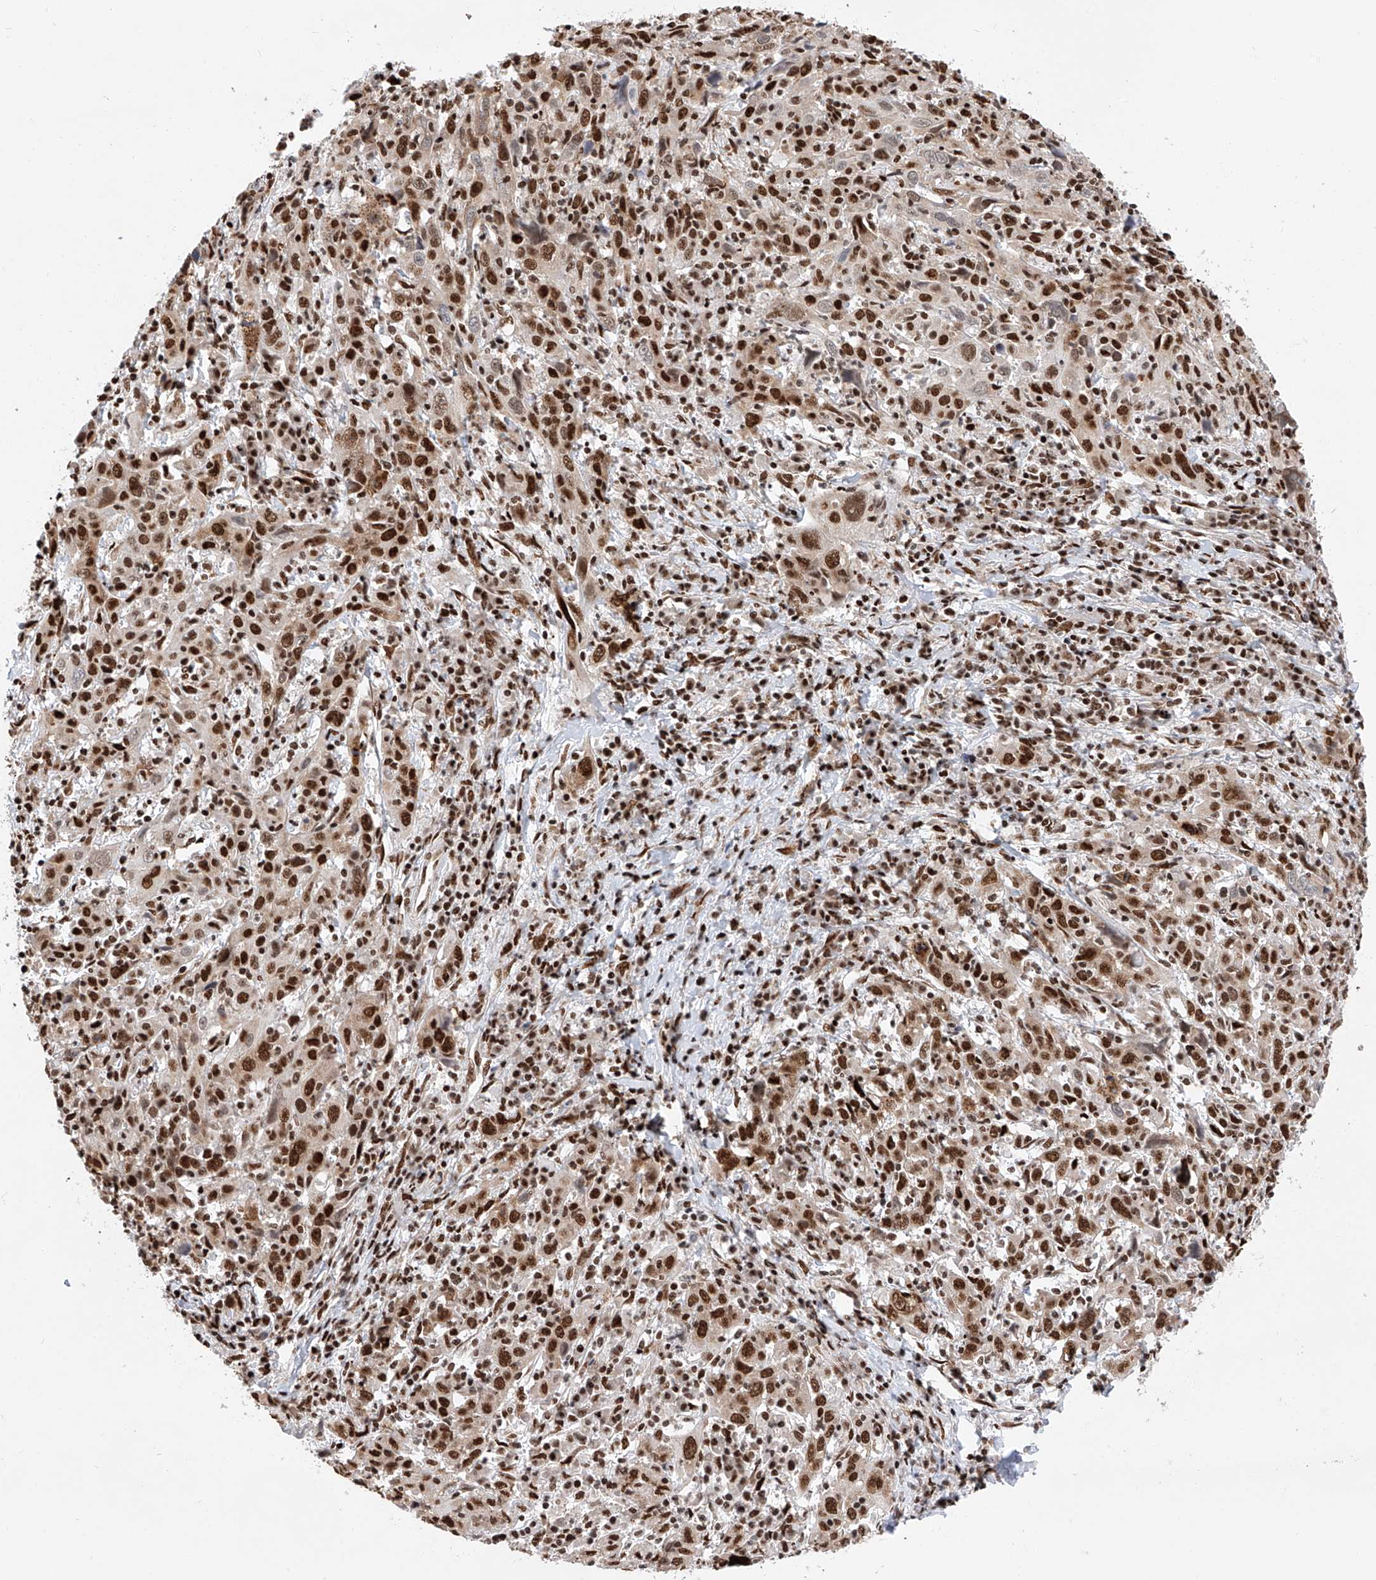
{"staining": {"intensity": "strong", "quantity": ">75%", "location": "nuclear"}, "tissue": "cervical cancer", "cell_type": "Tumor cells", "image_type": "cancer", "snomed": [{"axis": "morphology", "description": "Squamous cell carcinoma, NOS"}, {"axis": "topography", "description": "Cervix"}], "caption": "A brown stain labels strong nuclear staining of a protein in human cervical squamous cell carcinoma tumor cells.", "gene": "SRSF6", "patient": {"sex": "female", "age": 46}}